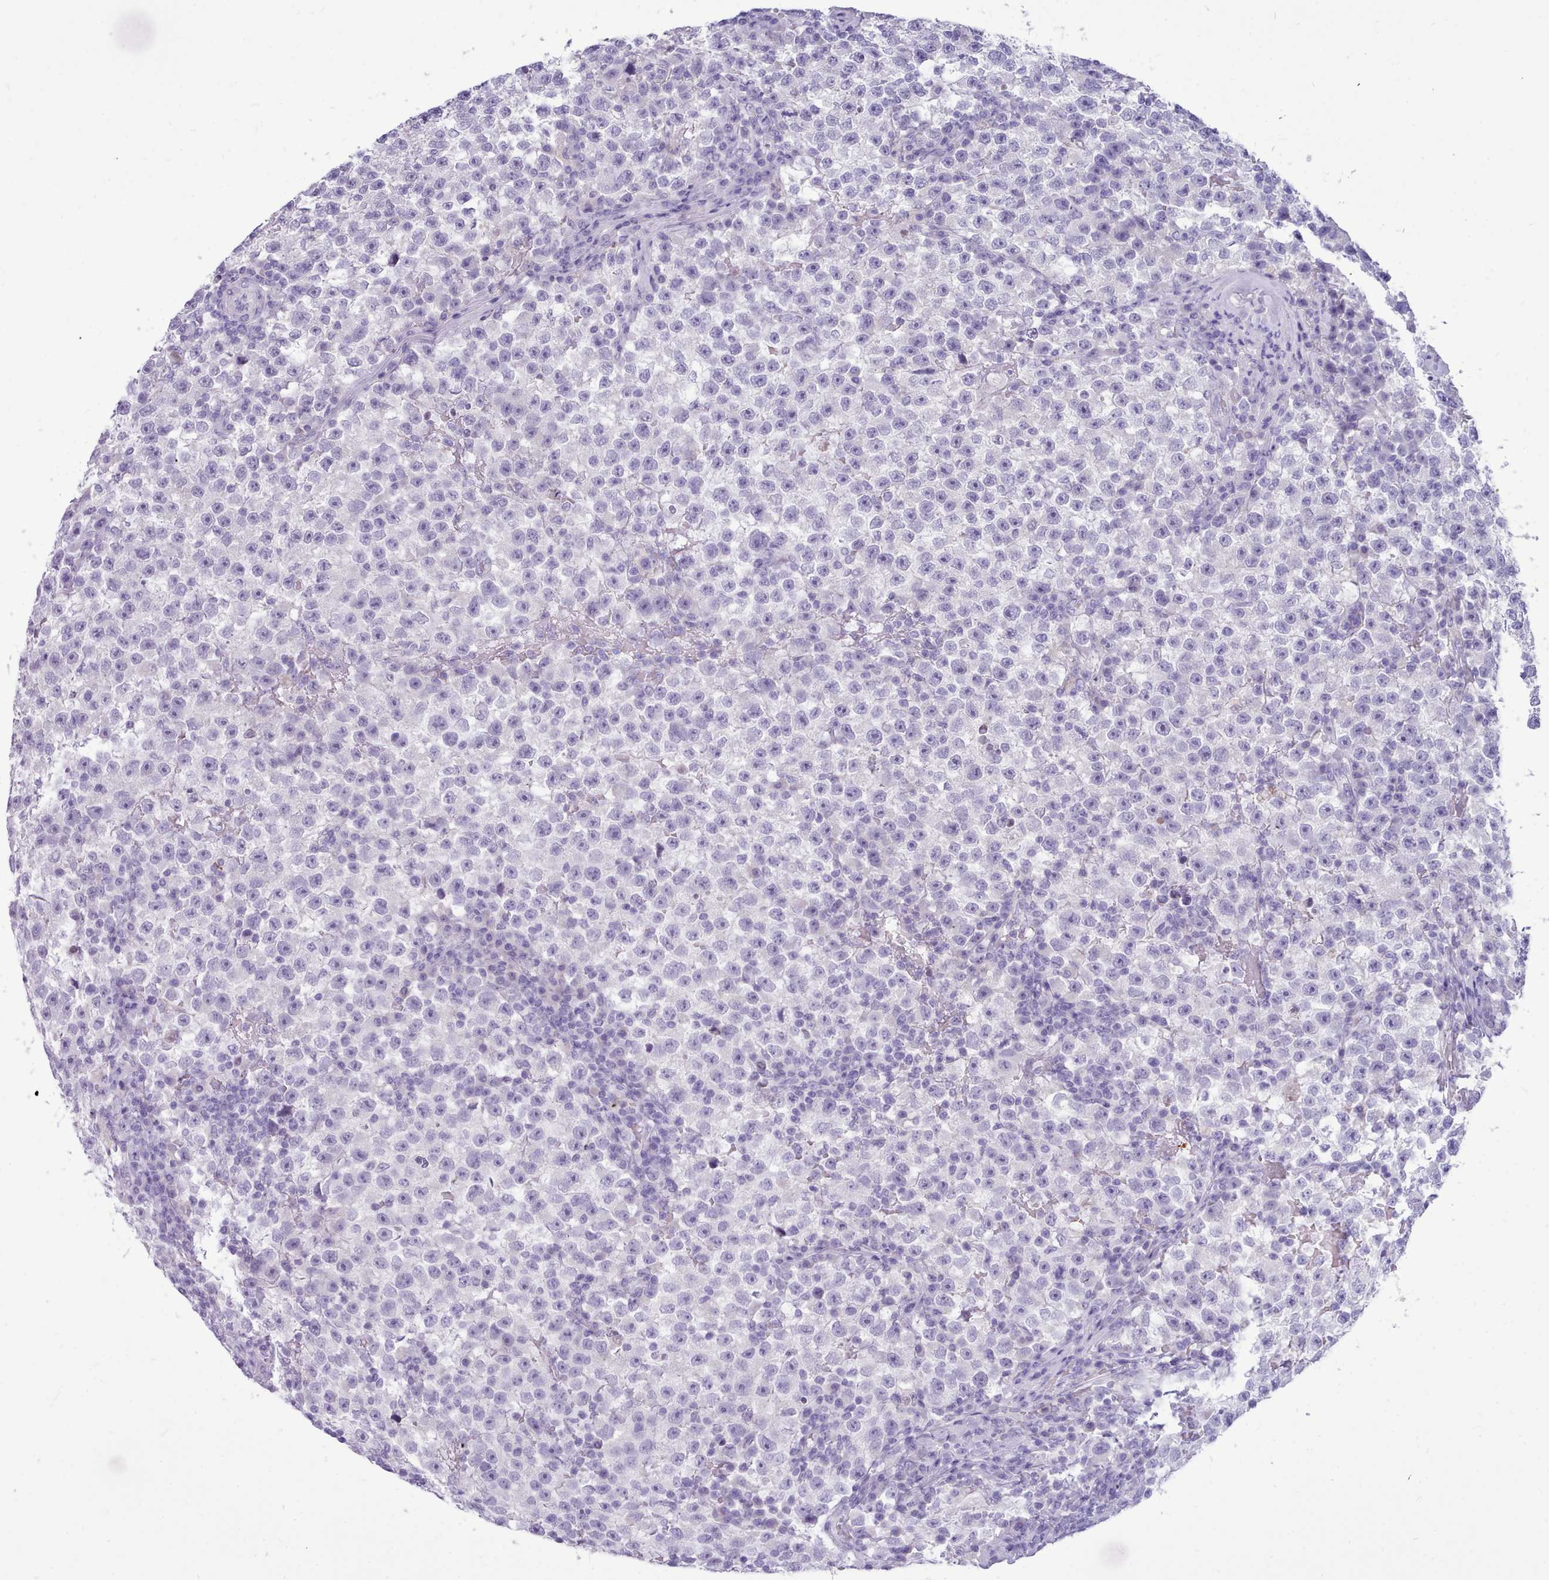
{"staining": {"intensity": "negative", "quantity": "none", "location": "none"}, "tissue": "testis cancer", "cell_type": "Tumor cells", "image_type": "cancer", "snomed": [{"axis": "morphology", "description": "Seminoma, NOS"}, {"axis": "topography", "description": "Testis"}], "caption": "Tumor cells are negative for protein expression in human seminoma (testis). (IHC, brightfield microscopy, high magnification).", "gene": "NKX1-2", "patient": {"sex": "male", "age": 22}}